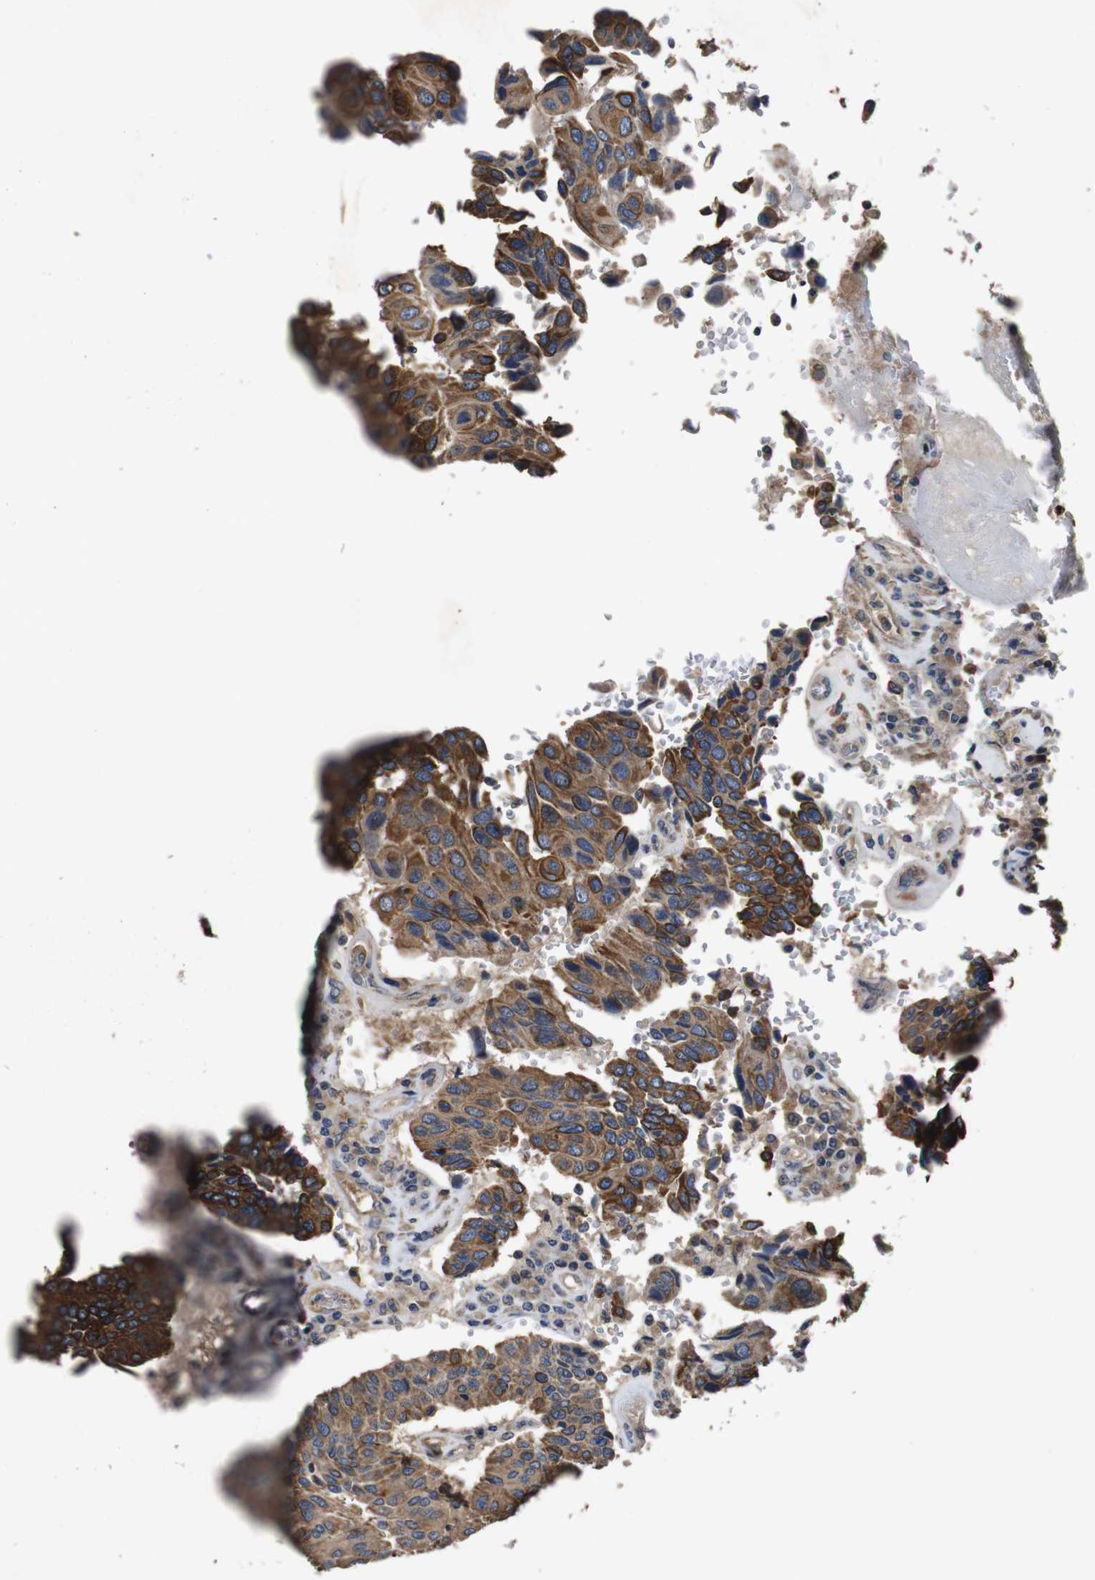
{"staining": {"intensity": "moderate", "quantity": ">75%", "location": "cytoplasmic/membranous"}, "tissue": "urothelial cancer", "cell_type": "Tumor cells", "image_type": "cancer", "snomed": [{"axis": "morphology", "description": "Urothelial carcinoma, High grade"}, {"axis": "topography", "description": "Urinary bladder"}], "caption": "Immunohistochemical staining of human high-grade urothelial carcinoma demonstrates moderate cytoplasmic/membranous protein staining in approximately >75% of tumor cells.", "gene": "GLIPR1", "patient": {"sex": "male", "age": 66}}